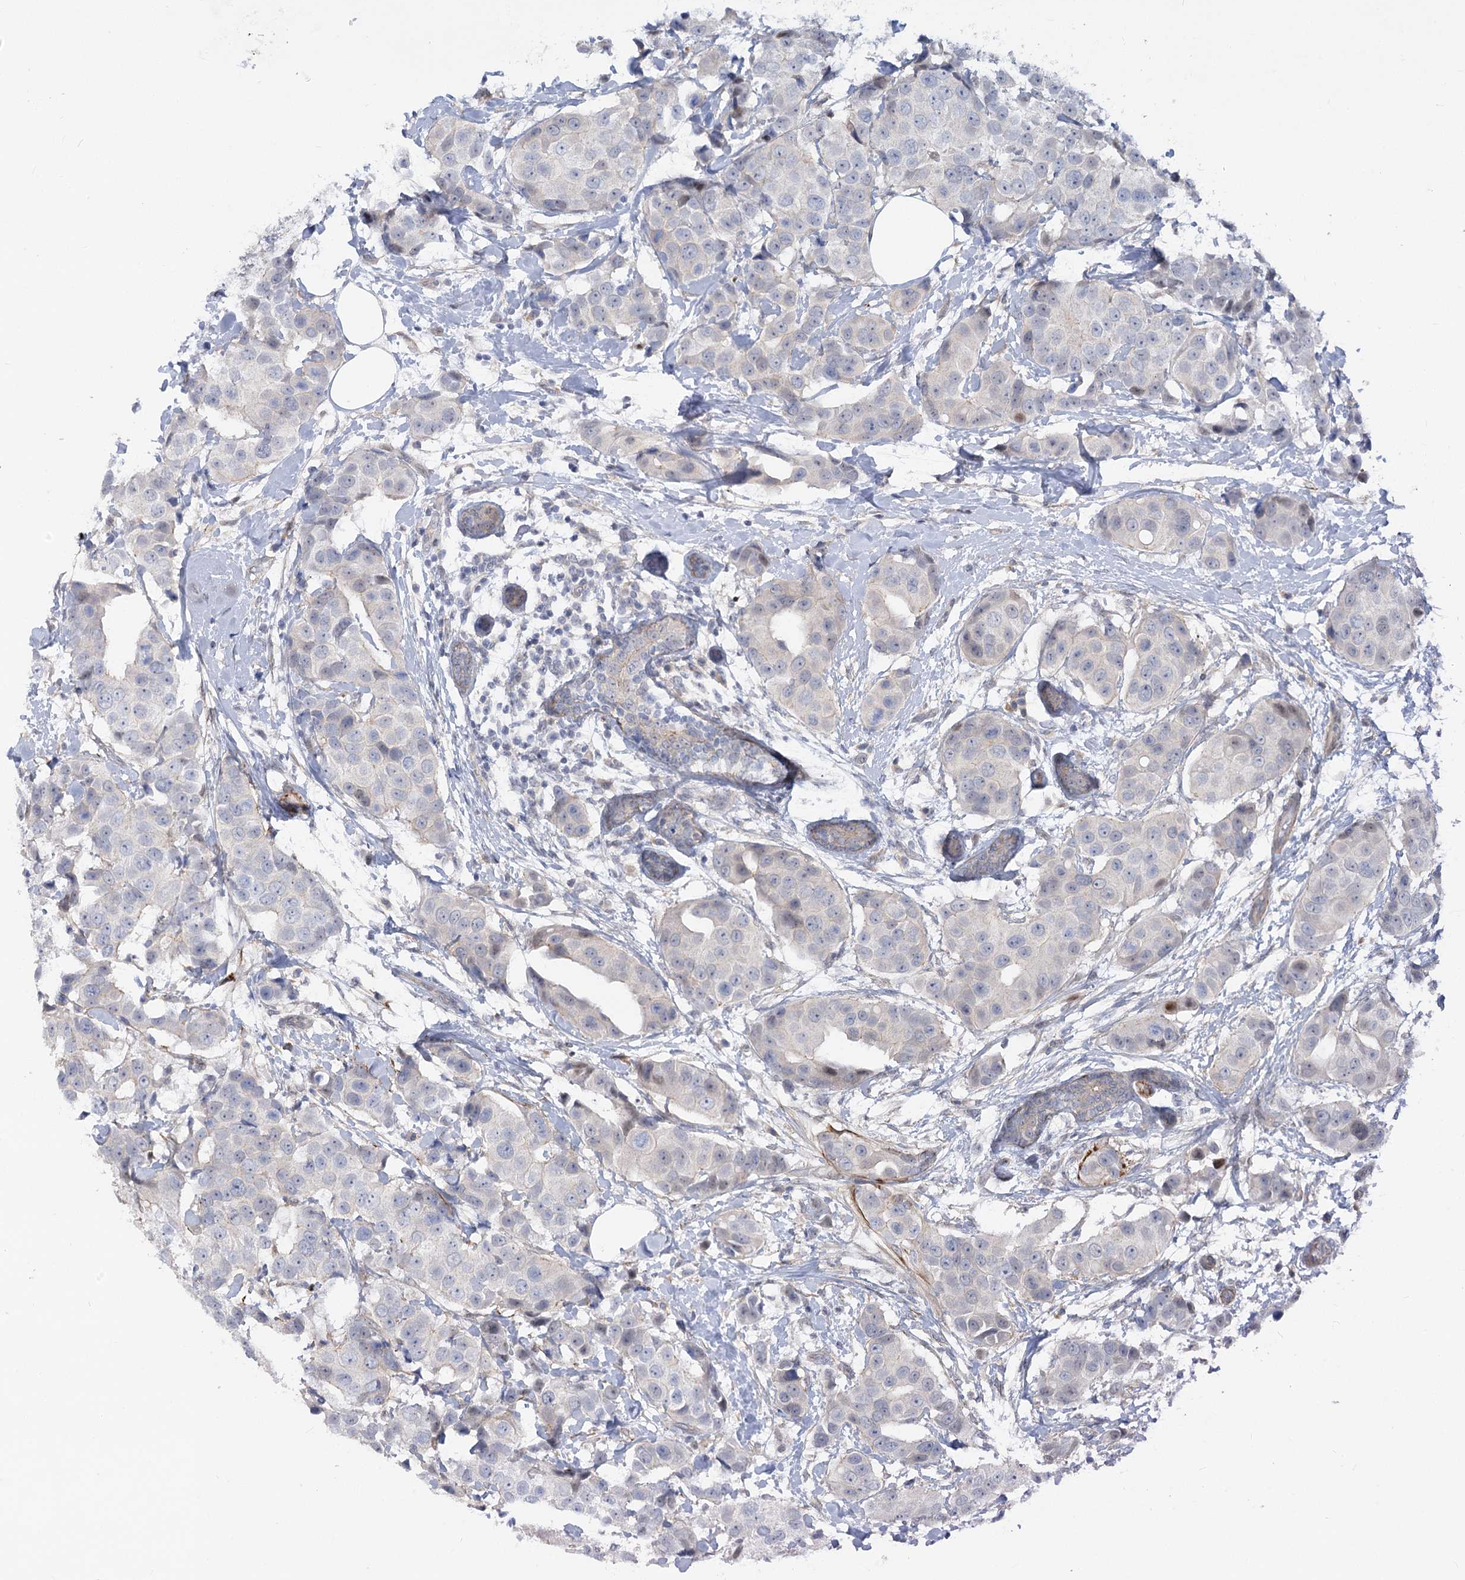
{"staining": {"intensity": "negative", "quantity": "none", "location": "none"}, "tissue": "breast cancer", "cell_type": "Tumor cells", "image_type": "cancer", "snomed": [{"axis": "morphology", "description": "Normal tissue, NOS"}, {"axis": "morphology", "description": "Duct carcinoma"}, {"axis": "topography", "description": "Breast"}], "caption": "Immunohistochemistry (IHC) micrograph of neoplastic tissue: breast cancer (infiltrating ductal carcinoma) stained with DAB (3,3'-diaminobenzidine) shows no significant protein expression in tumor cells.", "gene": "ARSI", "patient": {"sex": "female", "age": 39}}